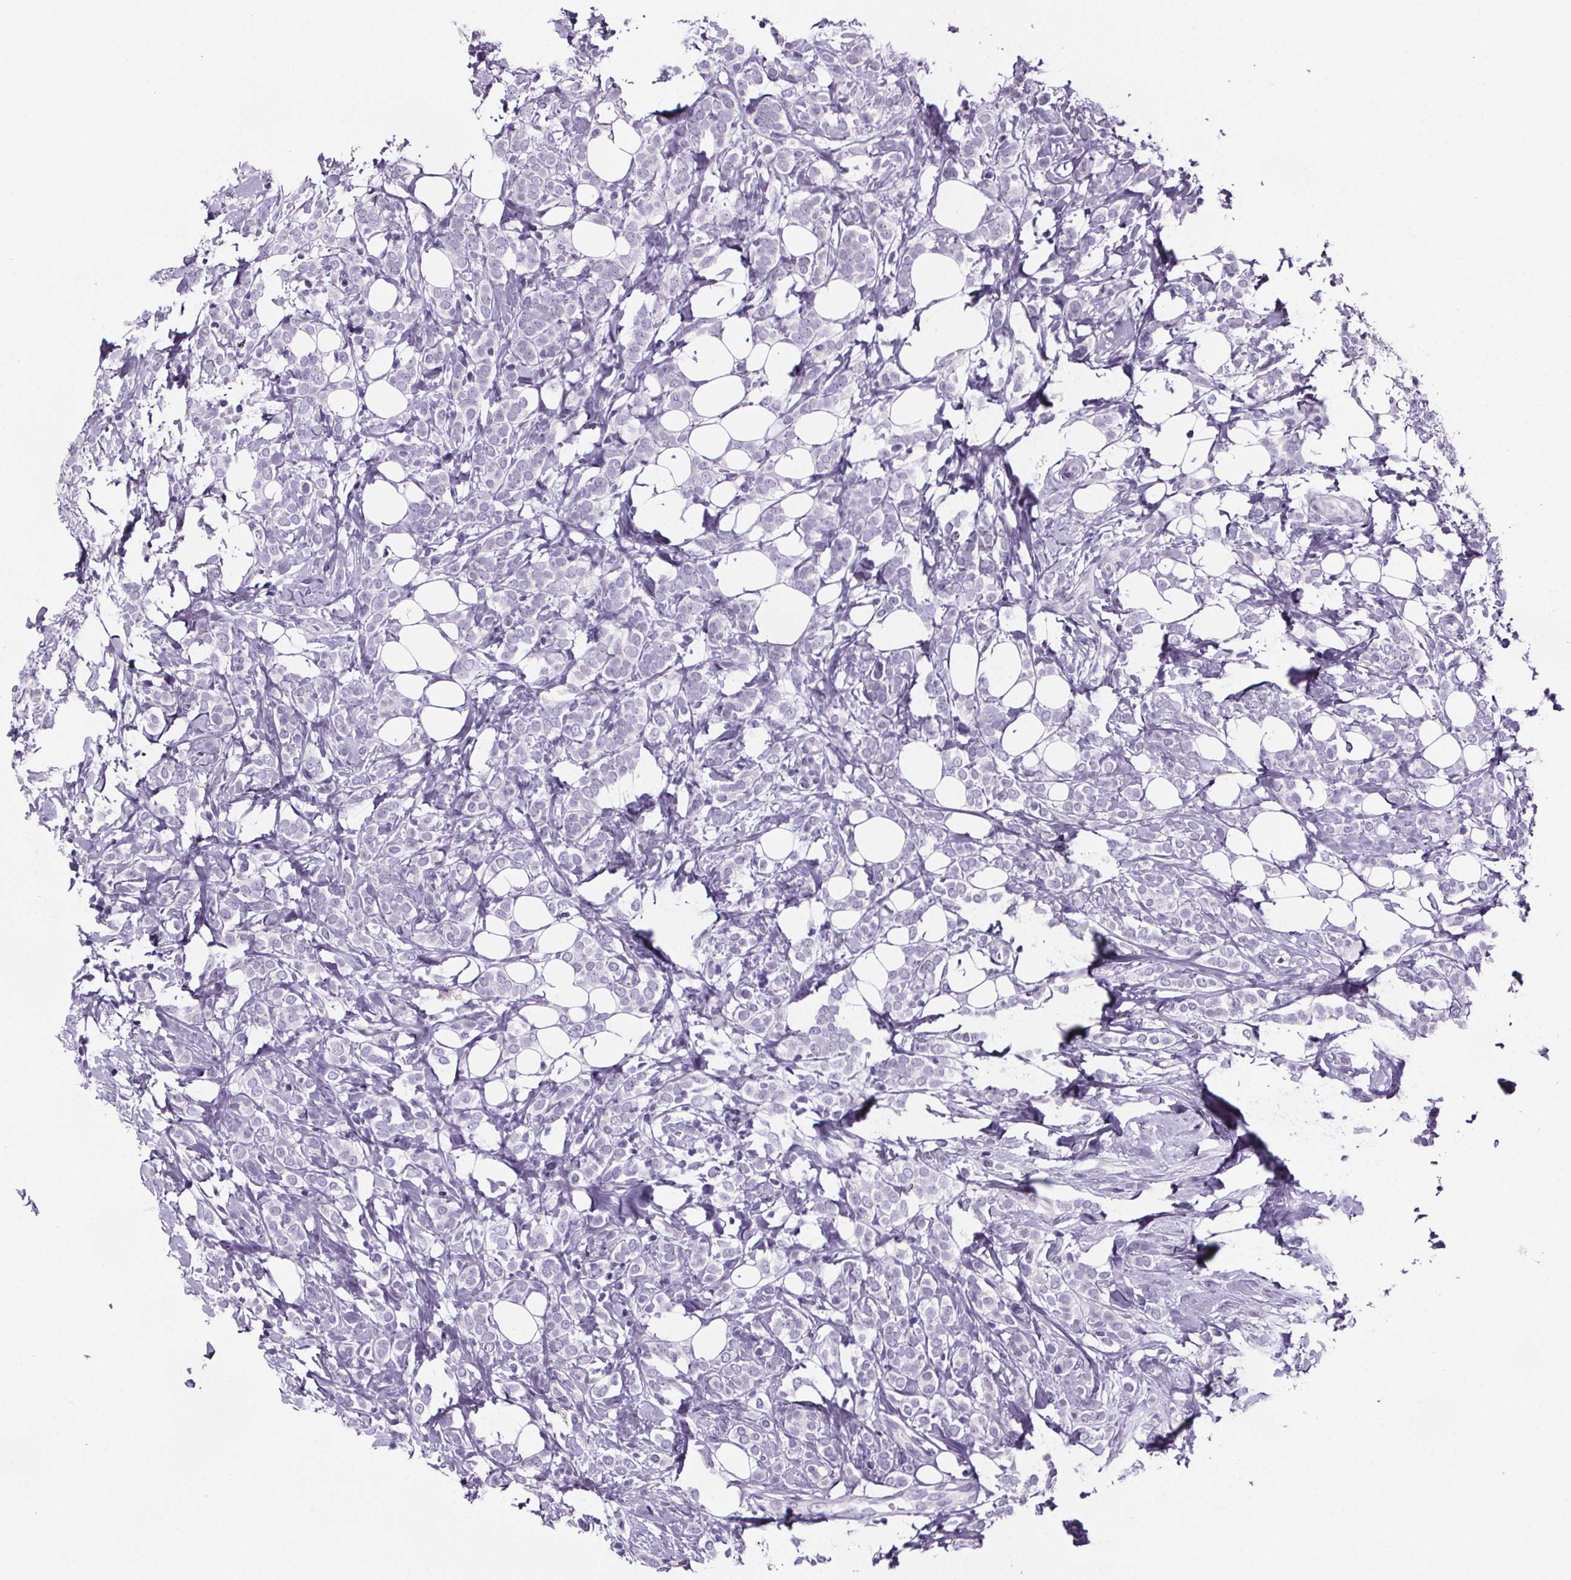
{"staining": {"intensity": "negative", "quantity": "none", "location": "none"}, "tissue": "breast cancer", "cell_type": "Tumor cells", "image_type": "cancer", "snomed": [{"axis": "morphology", "description": "Lobular carcinoma"}, {"axis": "topography", "description": "Breast"}], "caption": "The immunohistochemistry (IHC) histopathology image has no significant expression in tumor cells of breast lobular carcinoma tissue.", "gene": "CUBN", "patient": {"sex": "female", "age": 49}}